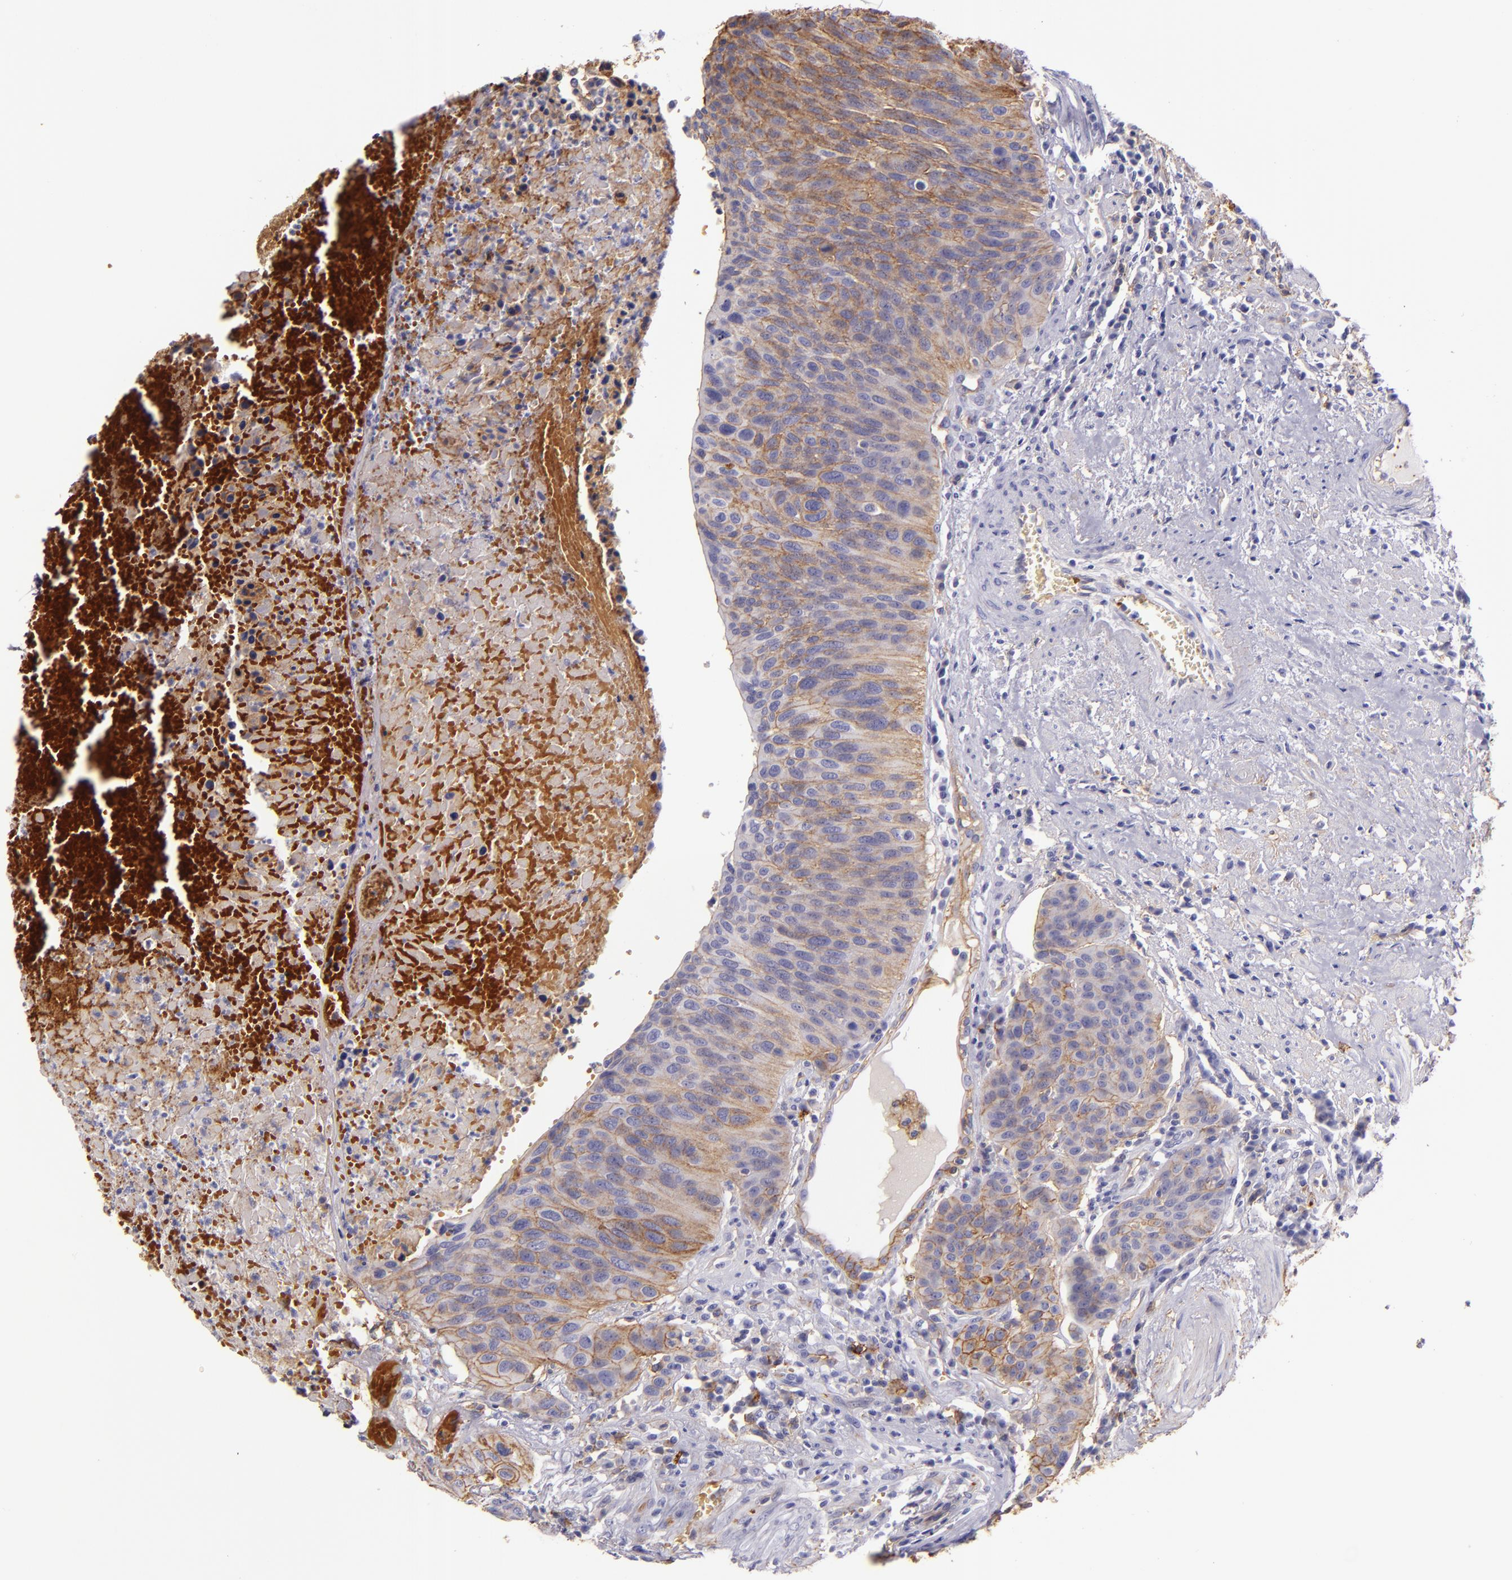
{"staining": {"intensity": "moderate", "quantity": ">75%", "location": "cytoplasmic/membranous"}, "tissue": "urothelial cancer", "cell_type": "Tumor cells", "image_type": "cancer", "snomed": [{"axis": "morphology", "description": "Urothelial carcinoma, High grade"}, {"axis": "topography", "description": "Urinary bladder"}], "caption": "Immunohistochemistry (IHC) photomicrograph of neoplastic tissue: urothelial cancer stained using immunohistochemistry (IHC) displays medium levels of moderate protein expression localized specifically in the cytoplasmic/membranous of tumor cells, appearing as a cytoplasmic/membranous brown color.", "gene": "CD9", "patient": {"sex": "male", "age": 66}}